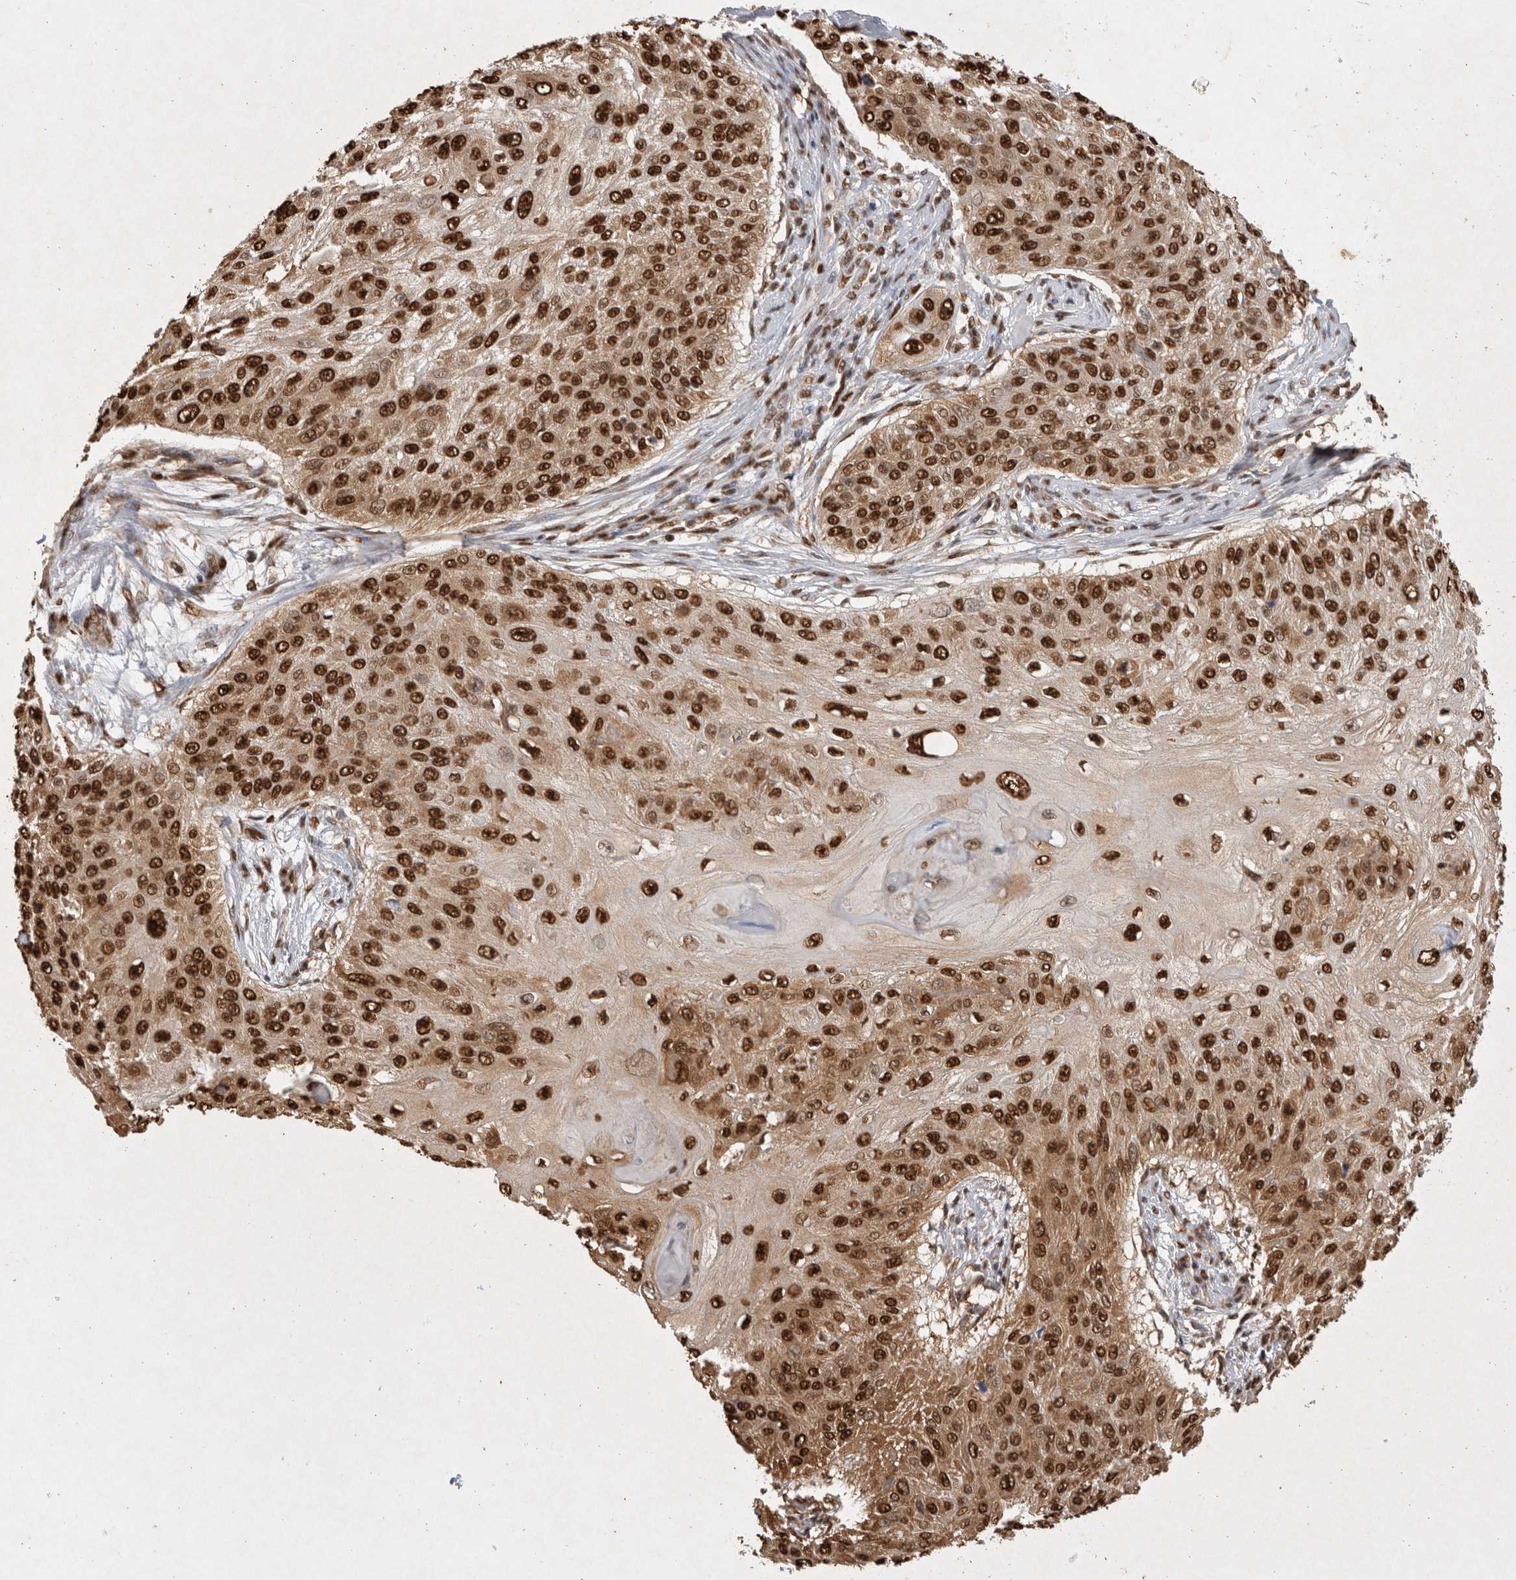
{"staining": {"intensity": "strong", "quantity": ">75%", "location": "cytoplasmic/membranous,nuclear"}, "tissue": "skin cancer", "cell_type": "Tumor cells", "image_type": "cancer", "snomed": [{"axis": "morphology", "description": "Squamous cell carcinoma, NOS"}, {"axis": "topography", "description": "Skin"}], "caption": "Skin cancer (squamous cell carcinoma) stained with a protein marker reveals strong staining in tumor cells.", "gene": "HDGF", "patient": {"sex": "female", "age": 80}}